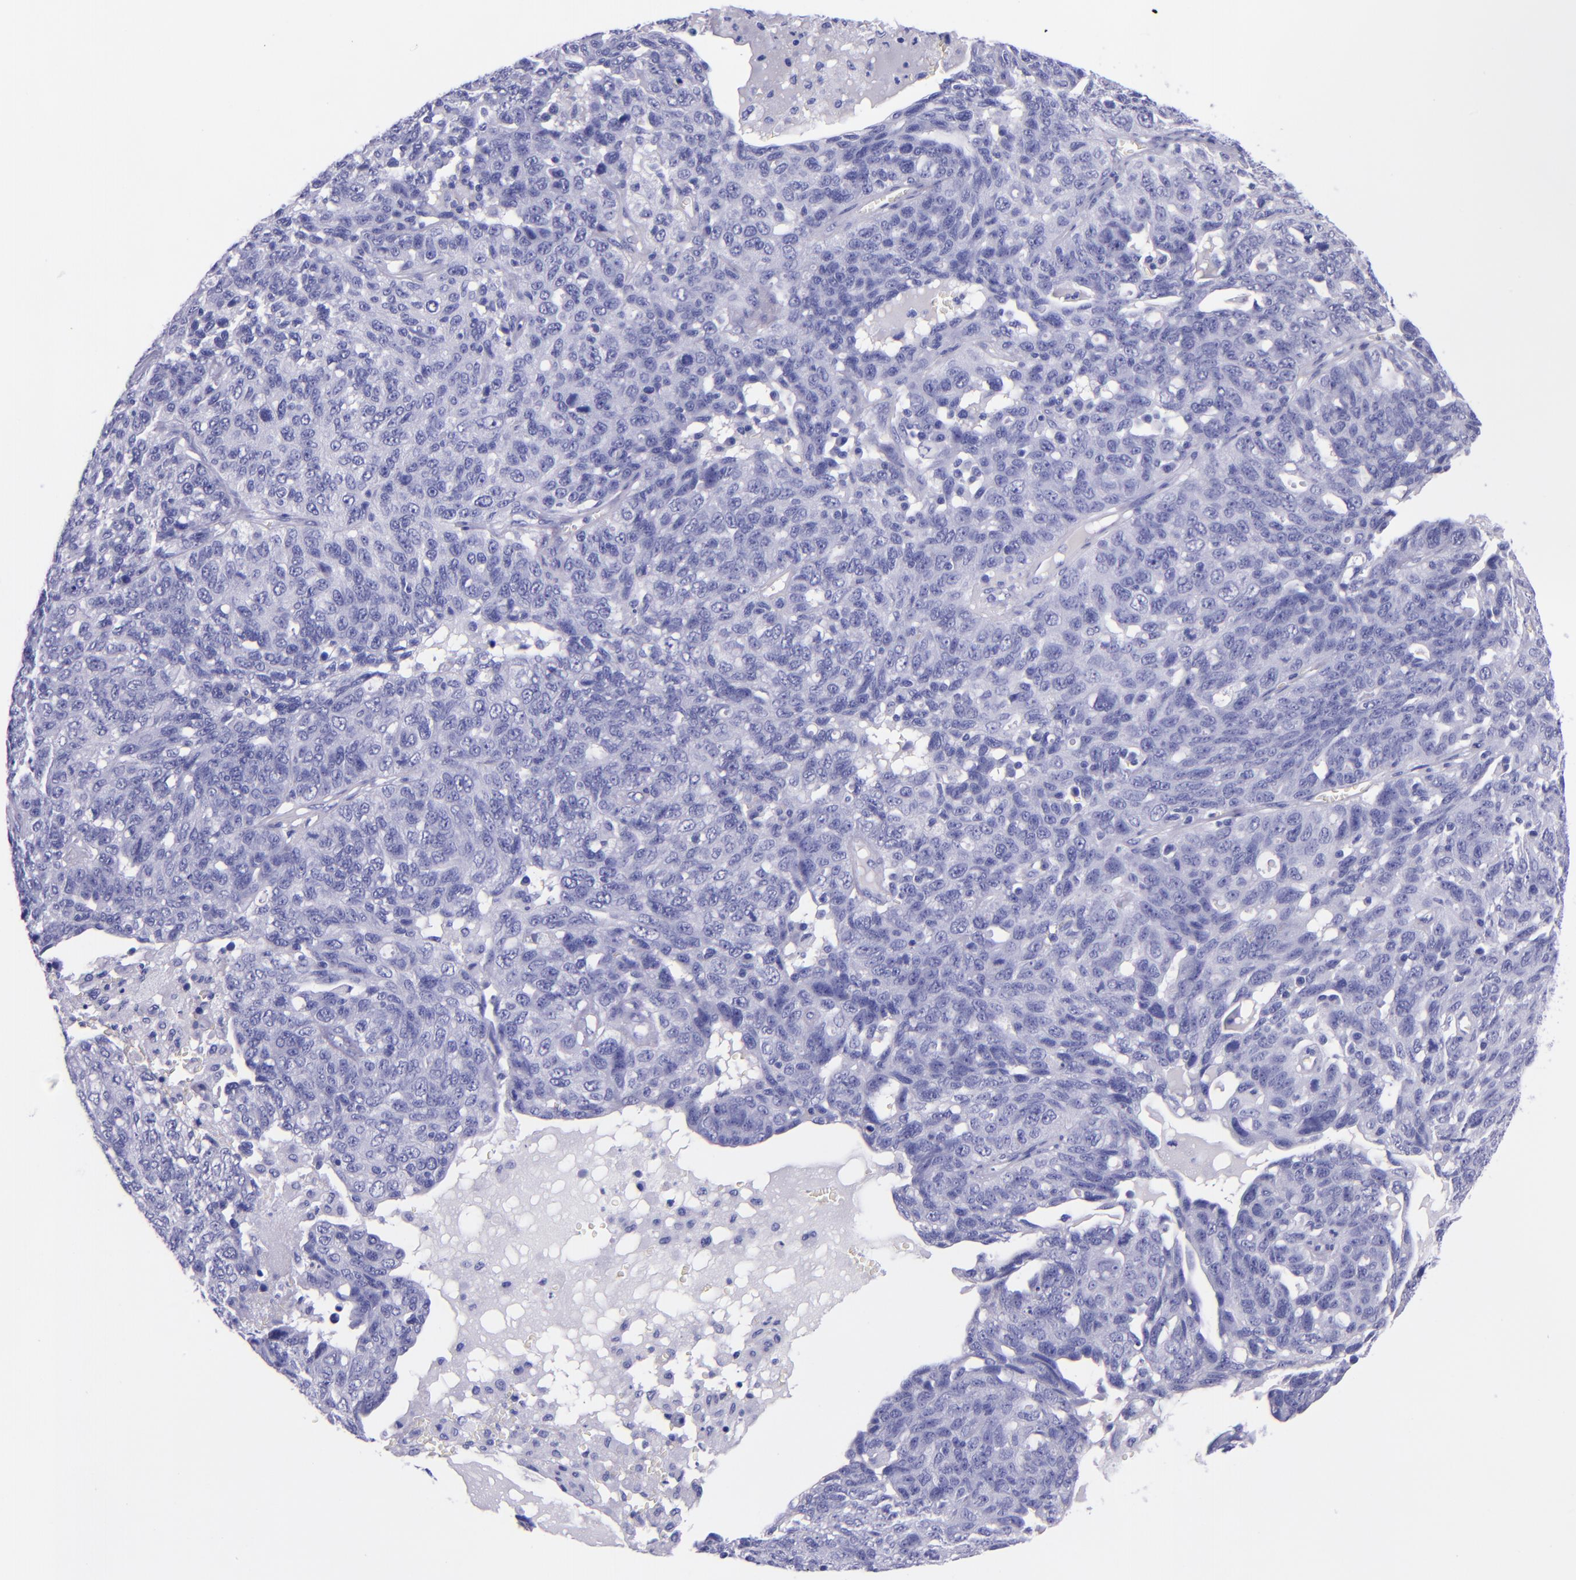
{"staining": {"intensity": "negative", "quantity": "none", "location": "none"}, "tissue": "ovarian cancer", "cell_type": "Tumor cells", "image_type": "cancer", "snomed": [{"axis": "morphology", "description": "Cystadenocarcinoma, serous, NOS"}, {"axis": "topography", "description": "Ovary"}], "caption": "An immunohistochemistry histopathology image of ovarian cancer (serous cystadenocarcinoma) is shown. There is no staining in tumor cells of ovarian cancer (serous cystadenocarcinoma).", "gene": "MBP", "patient": {"sex": "female", "age": 71}}